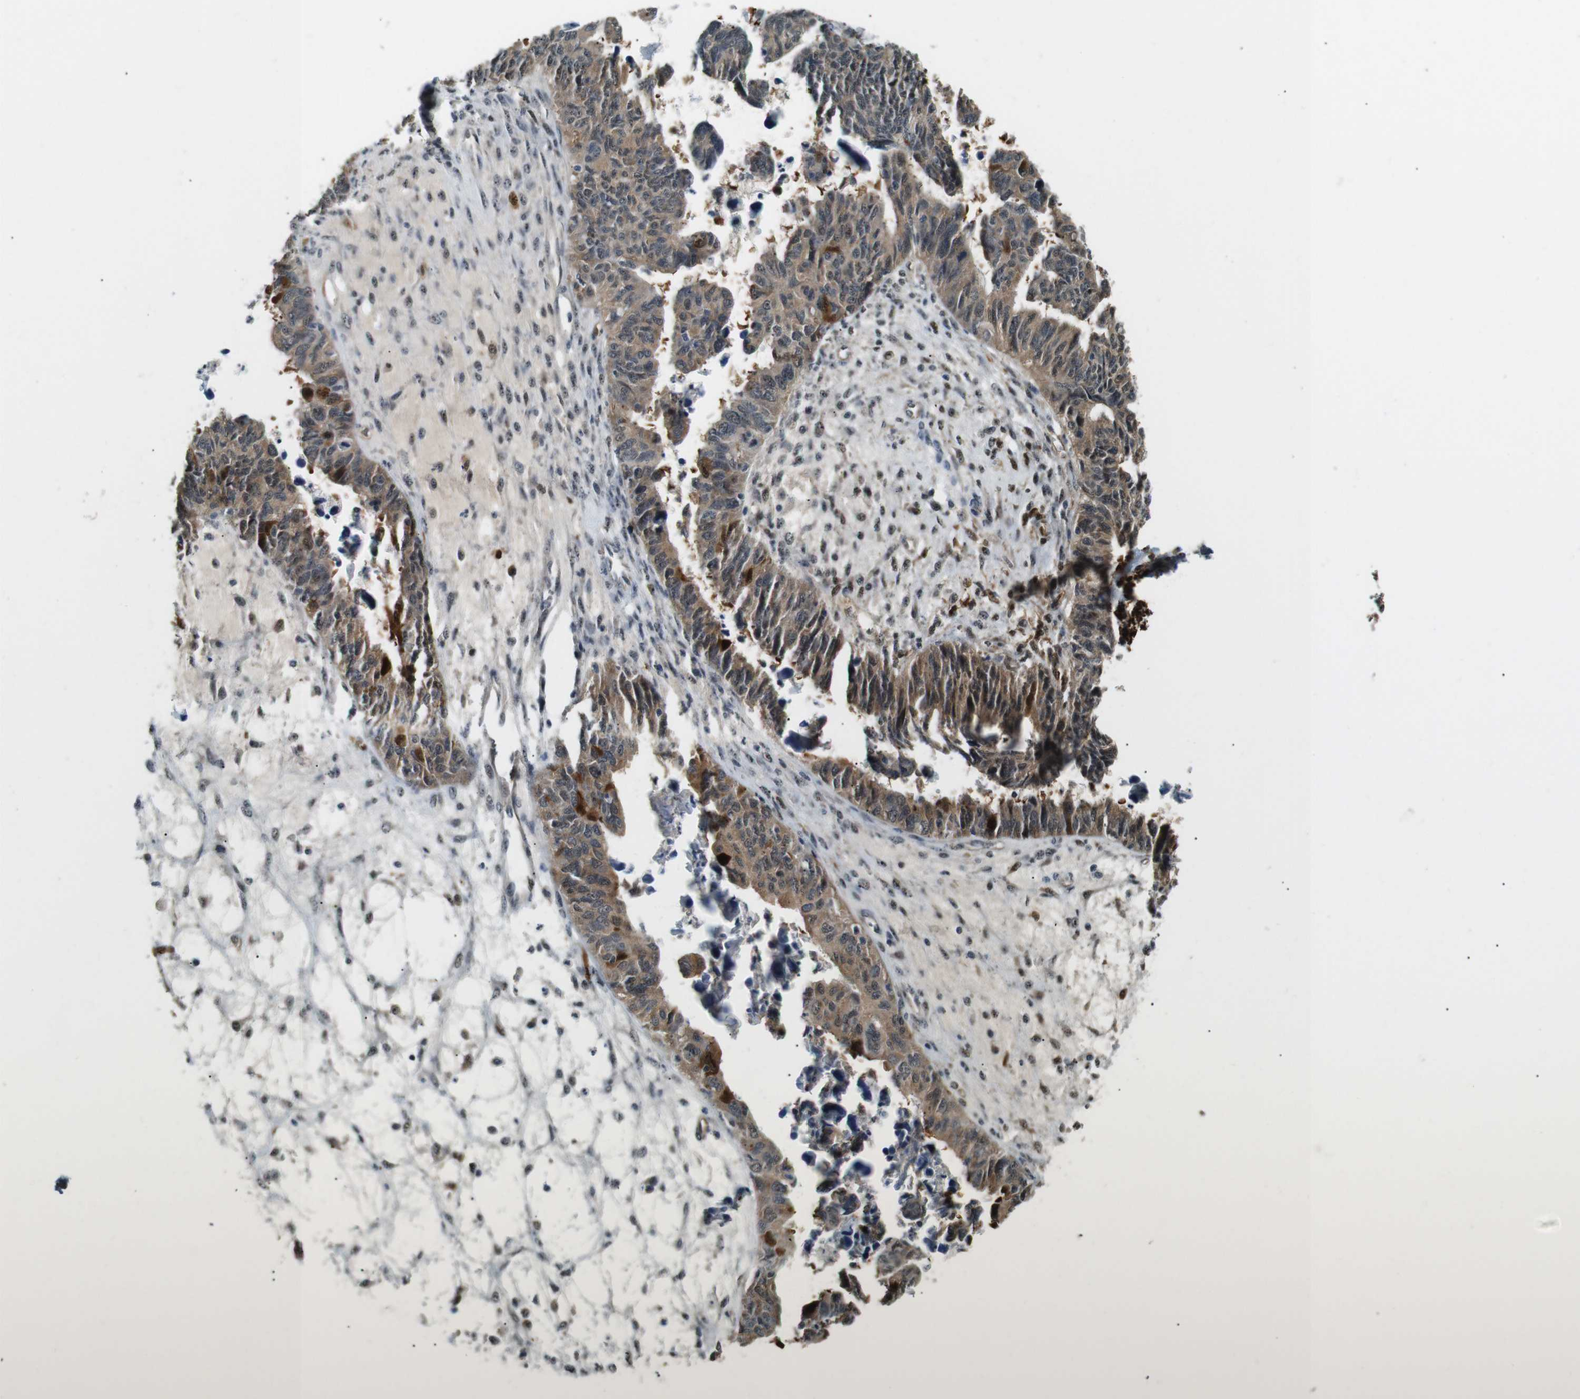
{"staining": {"intensity": "weak", "quantity": ">75%", "location": "cytoplasmic/membranous,nuclear"}, "tissue": "ovarian cancer", "cell_type": "Tumor cells", "image_type": "cancer", "snomed": [{"axis": "morphology", "description": "Cystadenocarcinoma, serous, NOS"}, {"axis": "topography", "description": "Ovary"}], "caption": "A micrograph of human ovarian serous cystadenocarcinoma stained for a protein exhibits weak cytoplasmic/membranous and nuclear brown staining in tumor cells.", "gene": "LXN", "patient": {"sex": "female", "age": 79}}